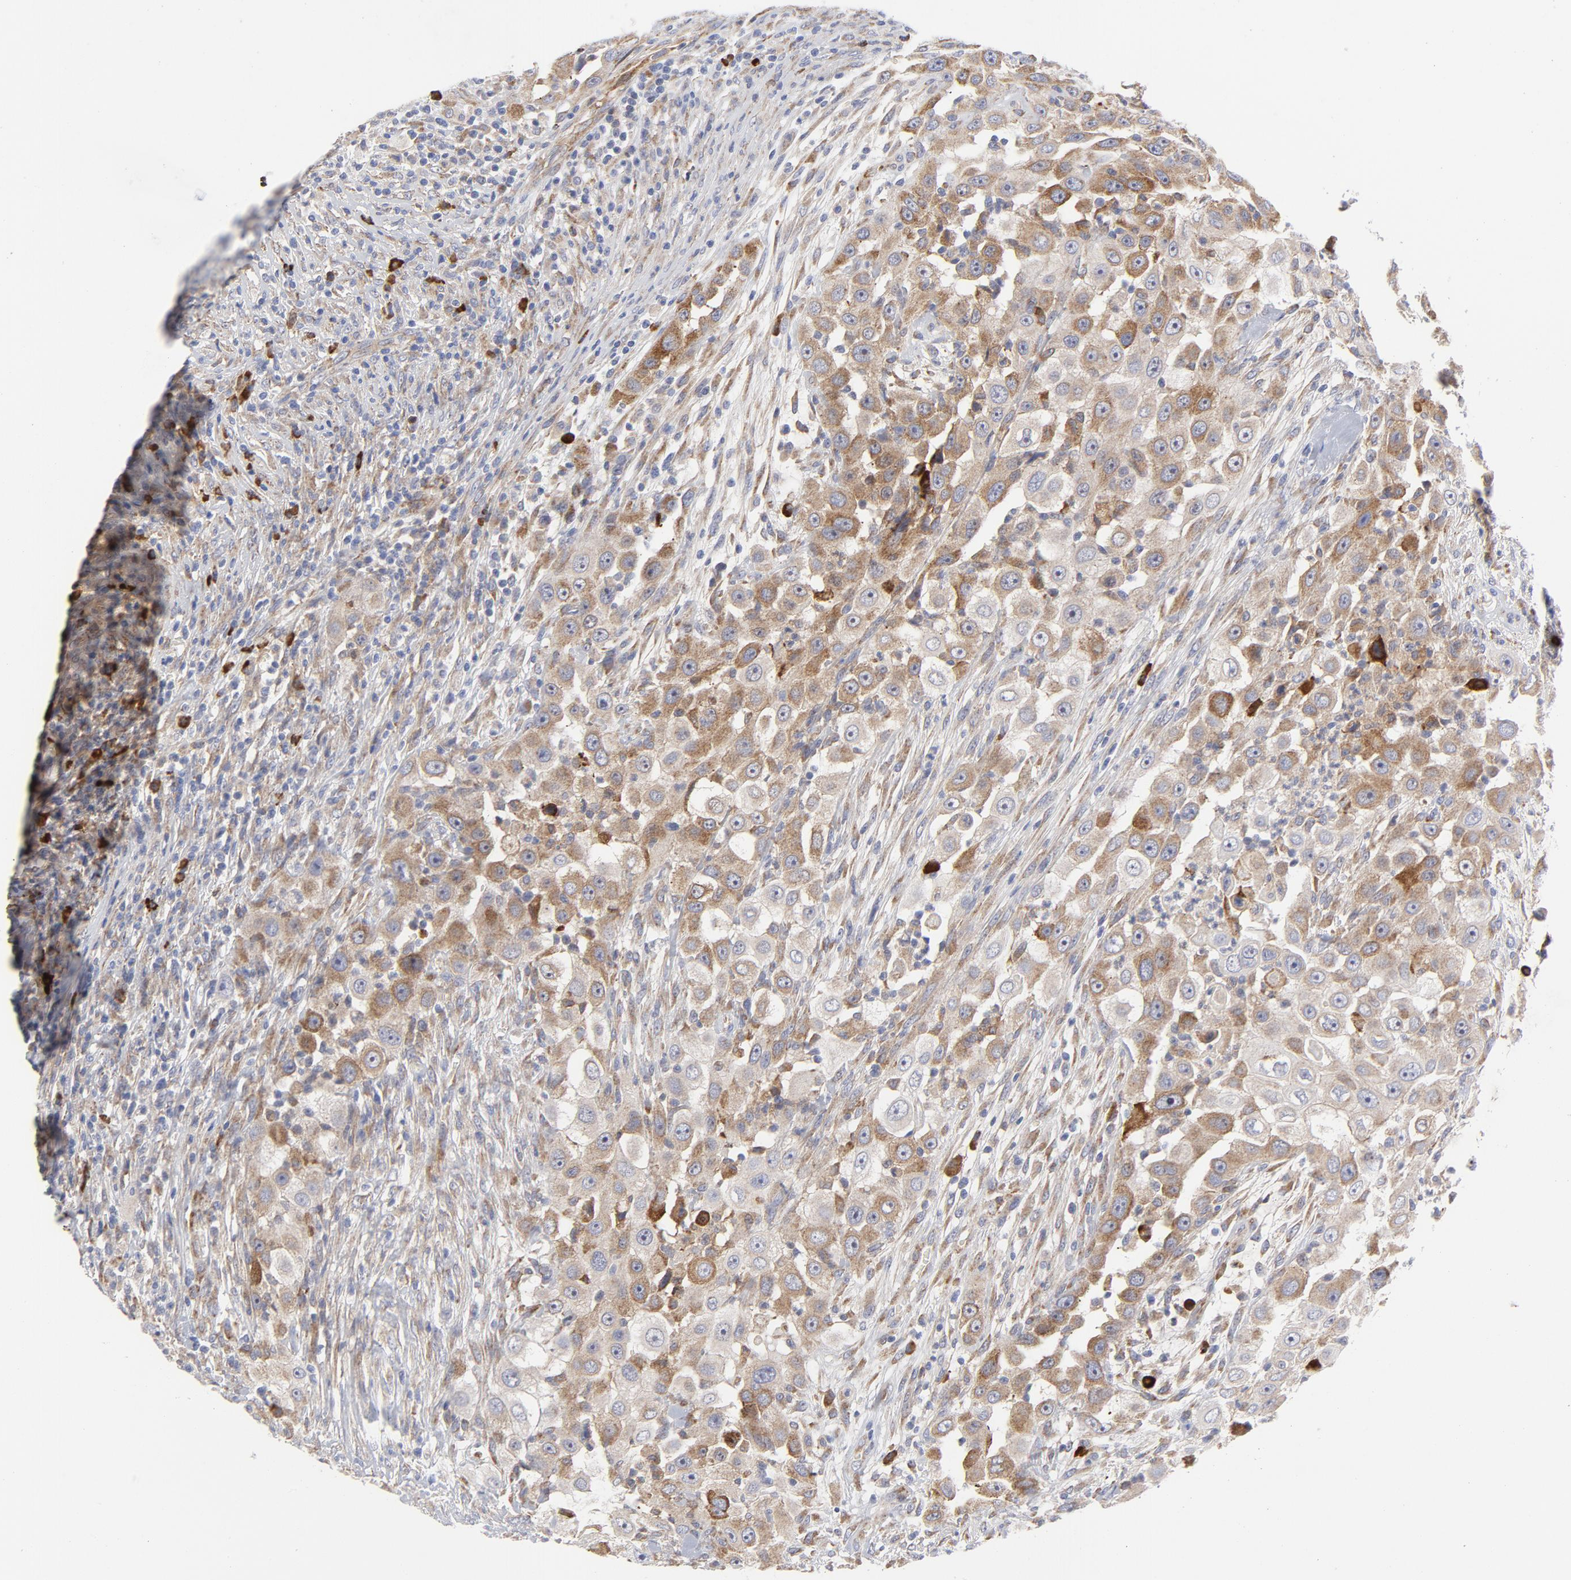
{"staining": {"intensity": "moderate", "quantity": ">75%", "location": "cytoplasmic/membranous"}, "tissue": "head and neck cancer", "cell_type": "Tumor cells", "image_type": "cancer", "snomed": [{"axis": "morphology", "description": "Carcinoma, NOS"}, {"axis": "topography", "description": "Head-Neck"}], "caption": "Immunohistochemical staining of human carcinoma (head and neck) shows moderate cytoplasmic/membranous protein expression in about >75% of tumor cells. The staining was performed using DAB, with brown indicating positive protein expression. Nuclei are stained blue with hematoxylin.", "gene": "RAPGEF3", "patient": {"sex": "male", "age": 87}}